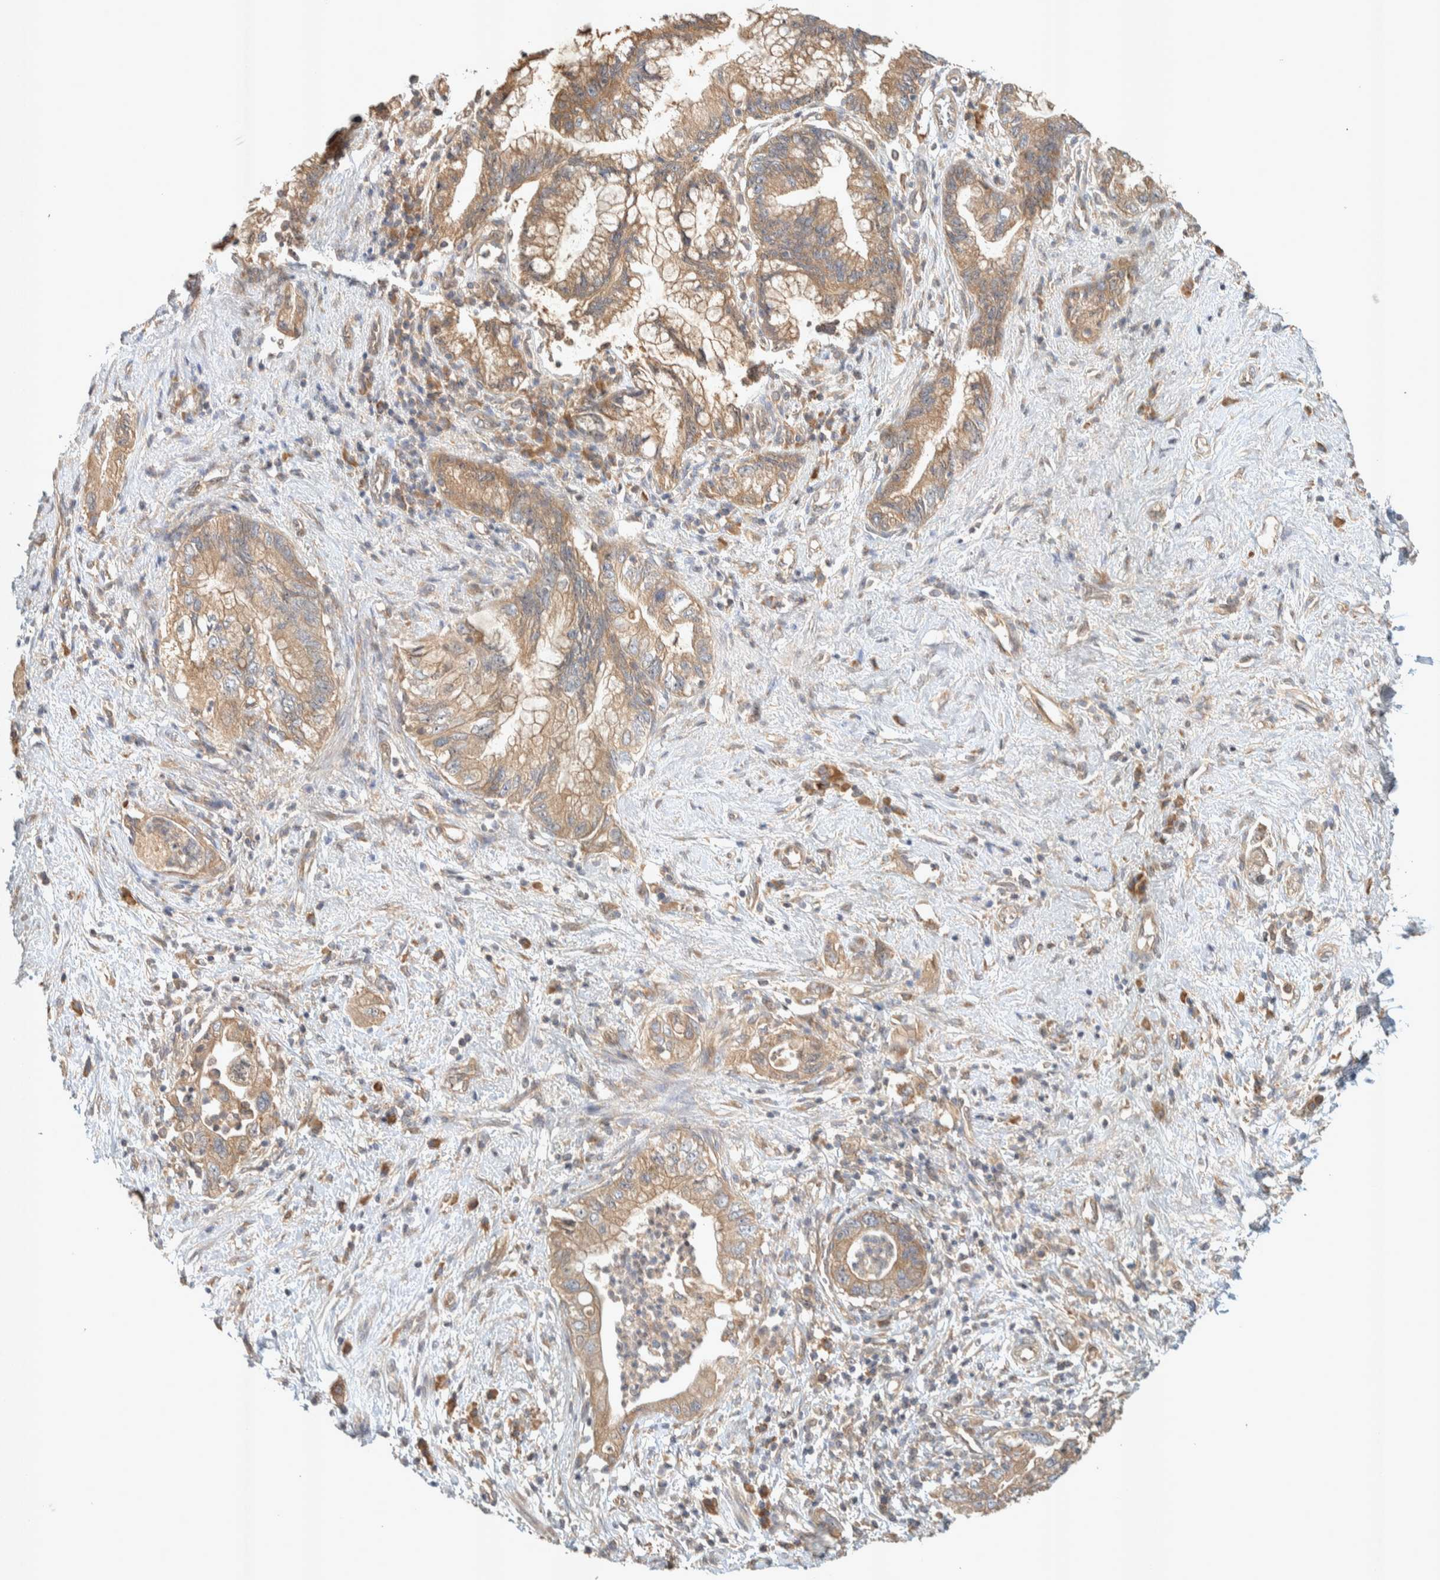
{"staining": {"intensity": "moderate", "quantity": ">75%", "location": "cytoplasmic/membranous"}, "tissue": "pancreatic cancer", "cell_type": "Tumor cells", "image_type": "cancer", "snomed": [{"axis": "morphology", "description": "Adenocarcinoma, NOS"}, {"axis": "topography", "description": "Pancreas"}], "caption": "This photomicrograph reveals IHC staining of human pancreatic cancer, with medium moderate cytoplasmic/membranous staining in about >75% of tumor cells.", "gene": "PXK", "patient": {"sex": "female", "age": 73}}